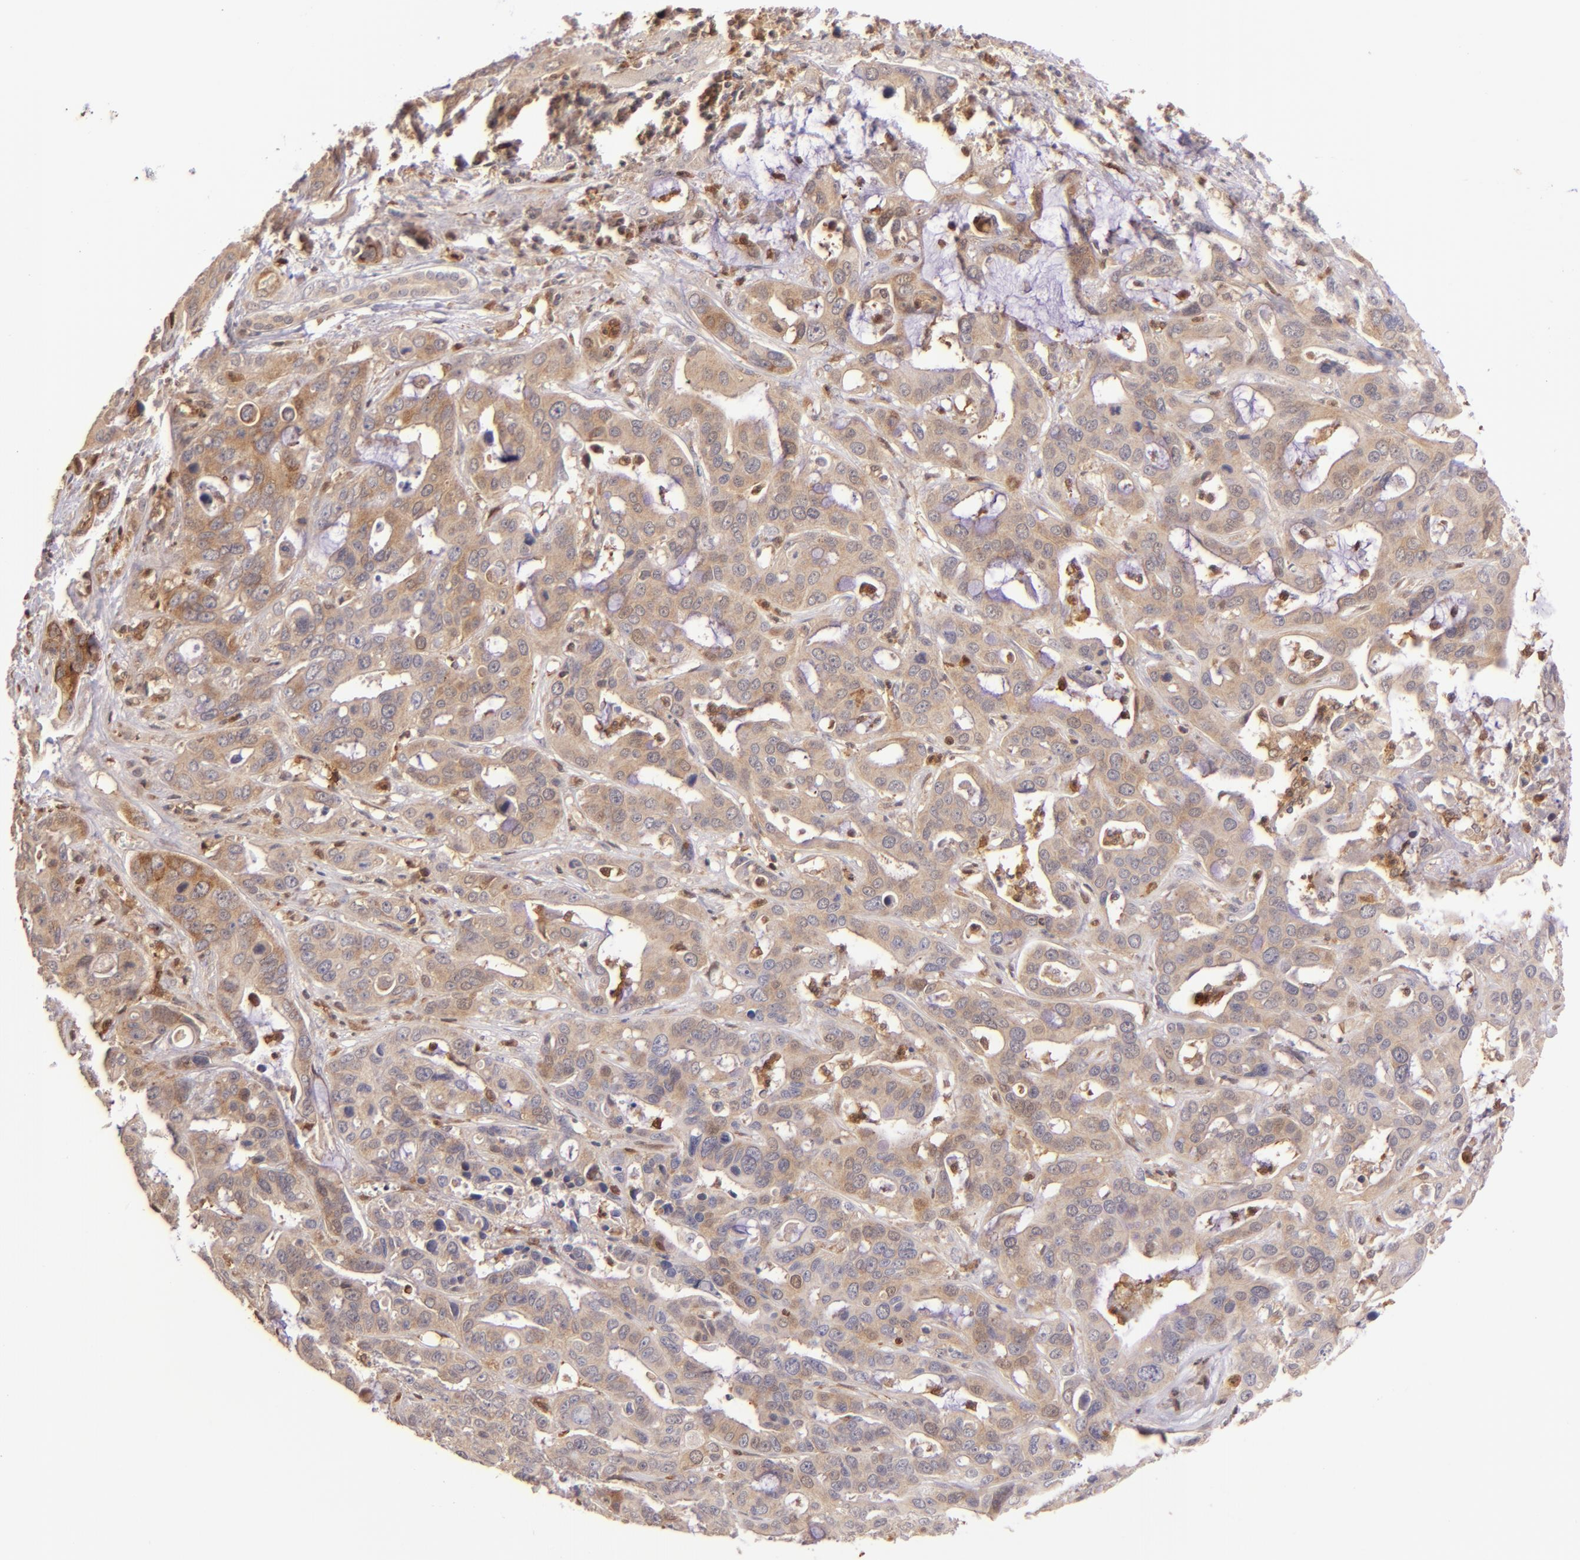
{"staining": {"intensity": "moderate", "quantity": ">75%", "location": "cytoplasmic/membranous"}, "tissue": "liver cancer", "cell_type": "Tumor cells", "image_type": "cancer", "snomed": [{"axis": "morphology", "description": "Cholangiocarcinoma"}, {"axis": "topography", "description": "Liver"}], "caption": "Cholangiocarcinoma (liver) stained with a brown dye shows moderate cytoplasmic/membranous positive staining in about >75% of tumor cells.", "gene": "BTK", "patient": {"sex": "female", "age": 65}}